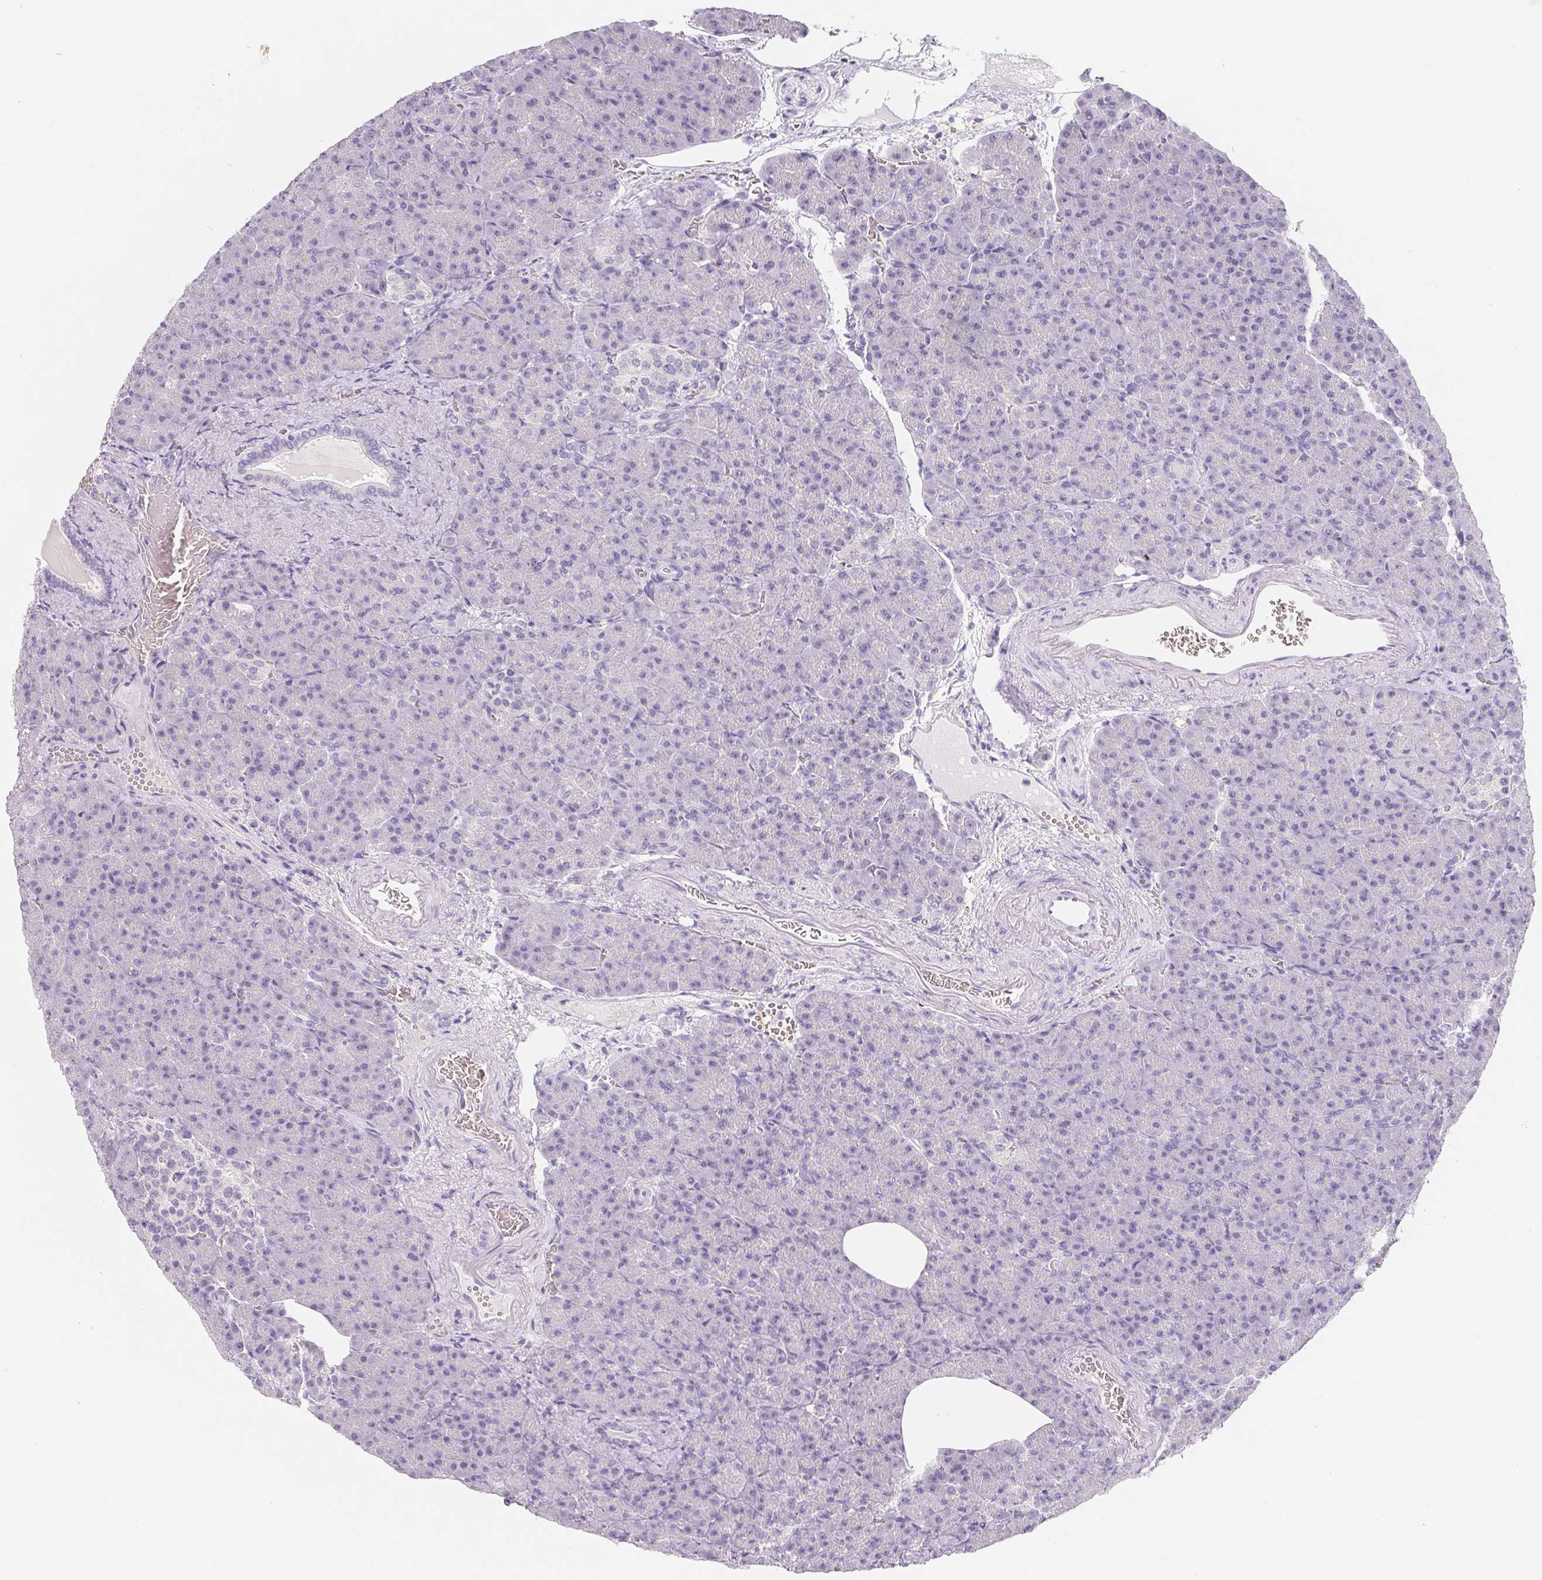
{"staining": {"intensity": "negative", "quantity": "none", "location": "none"}, "tissue": "pancreas", "cell_type": "Exocrine glandular cells", "image_type": "normal", "snomed": [{"axis": "morphology", "description": "Normal tissue, NOS"}, {"axis": "topography", "description": "Pancreas"}], "caption": "Immunohistochemistry (IHC) histopathology image of benign human pancreas stained for a protein (brown), which reveals no expression in exocrine glandular cells.", "gene": "DCD", "patient": {"sex": "female", "age": 74}}